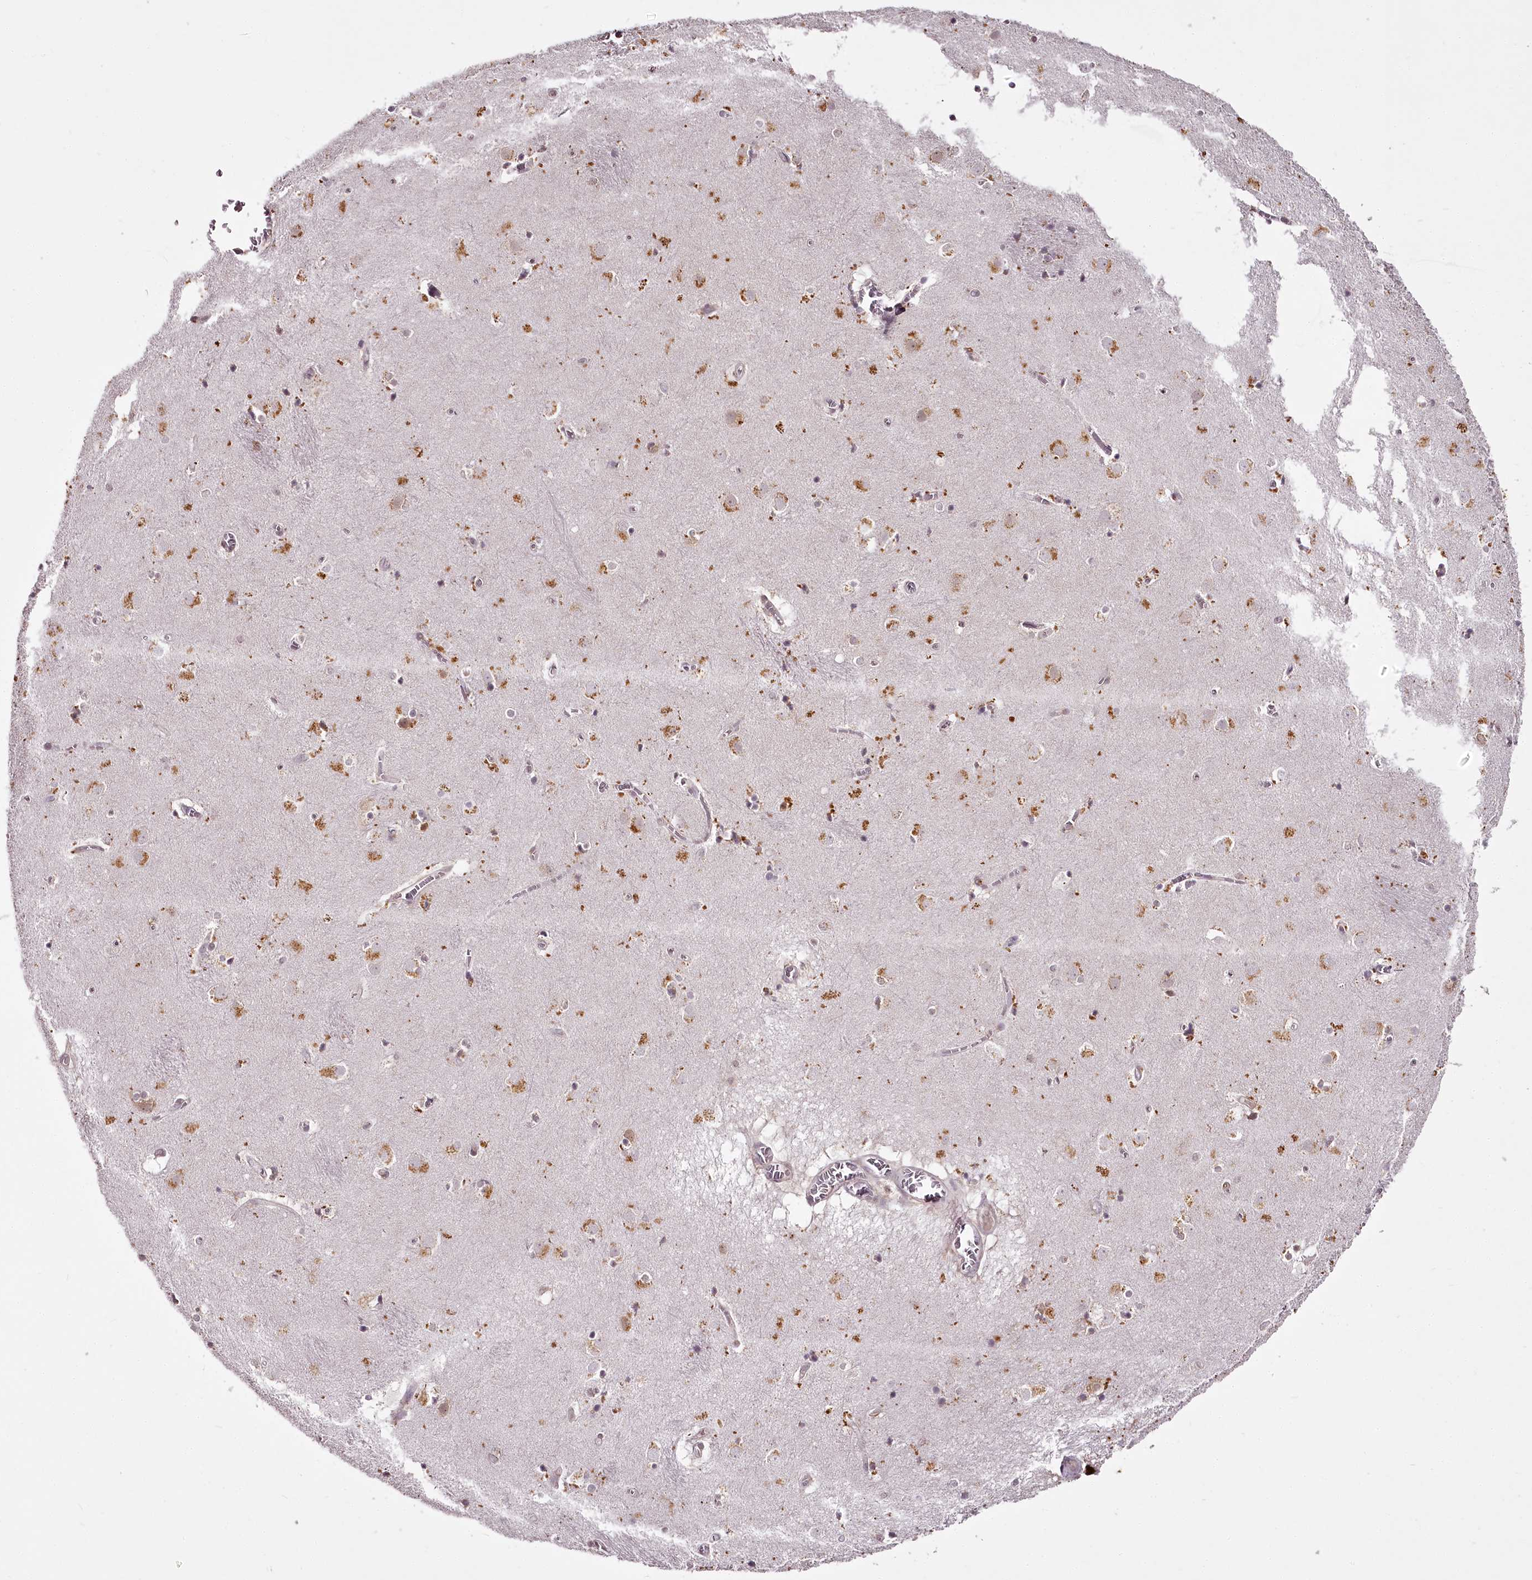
{"staining": {"intensity": "moderate", "quantity": "<25%", "location": "cytoplasmic/membranous"}, "tissue": "caudate", "cell_type": "Glial cells", "image_type": "normal", "snomed": [{"axis": "morphology", "description": "Normal tissue, NOS"}, {"axis": "topography", "description": "Lateral ventricle wall"}], "caption": "Caudate stained for a protein (brown) exhibits moderate cytoplasmic/membranous positive staining in about <25% of glial cells.", "gene": "CHCHD2", "patient": {"sex": "male", "age": 70}}